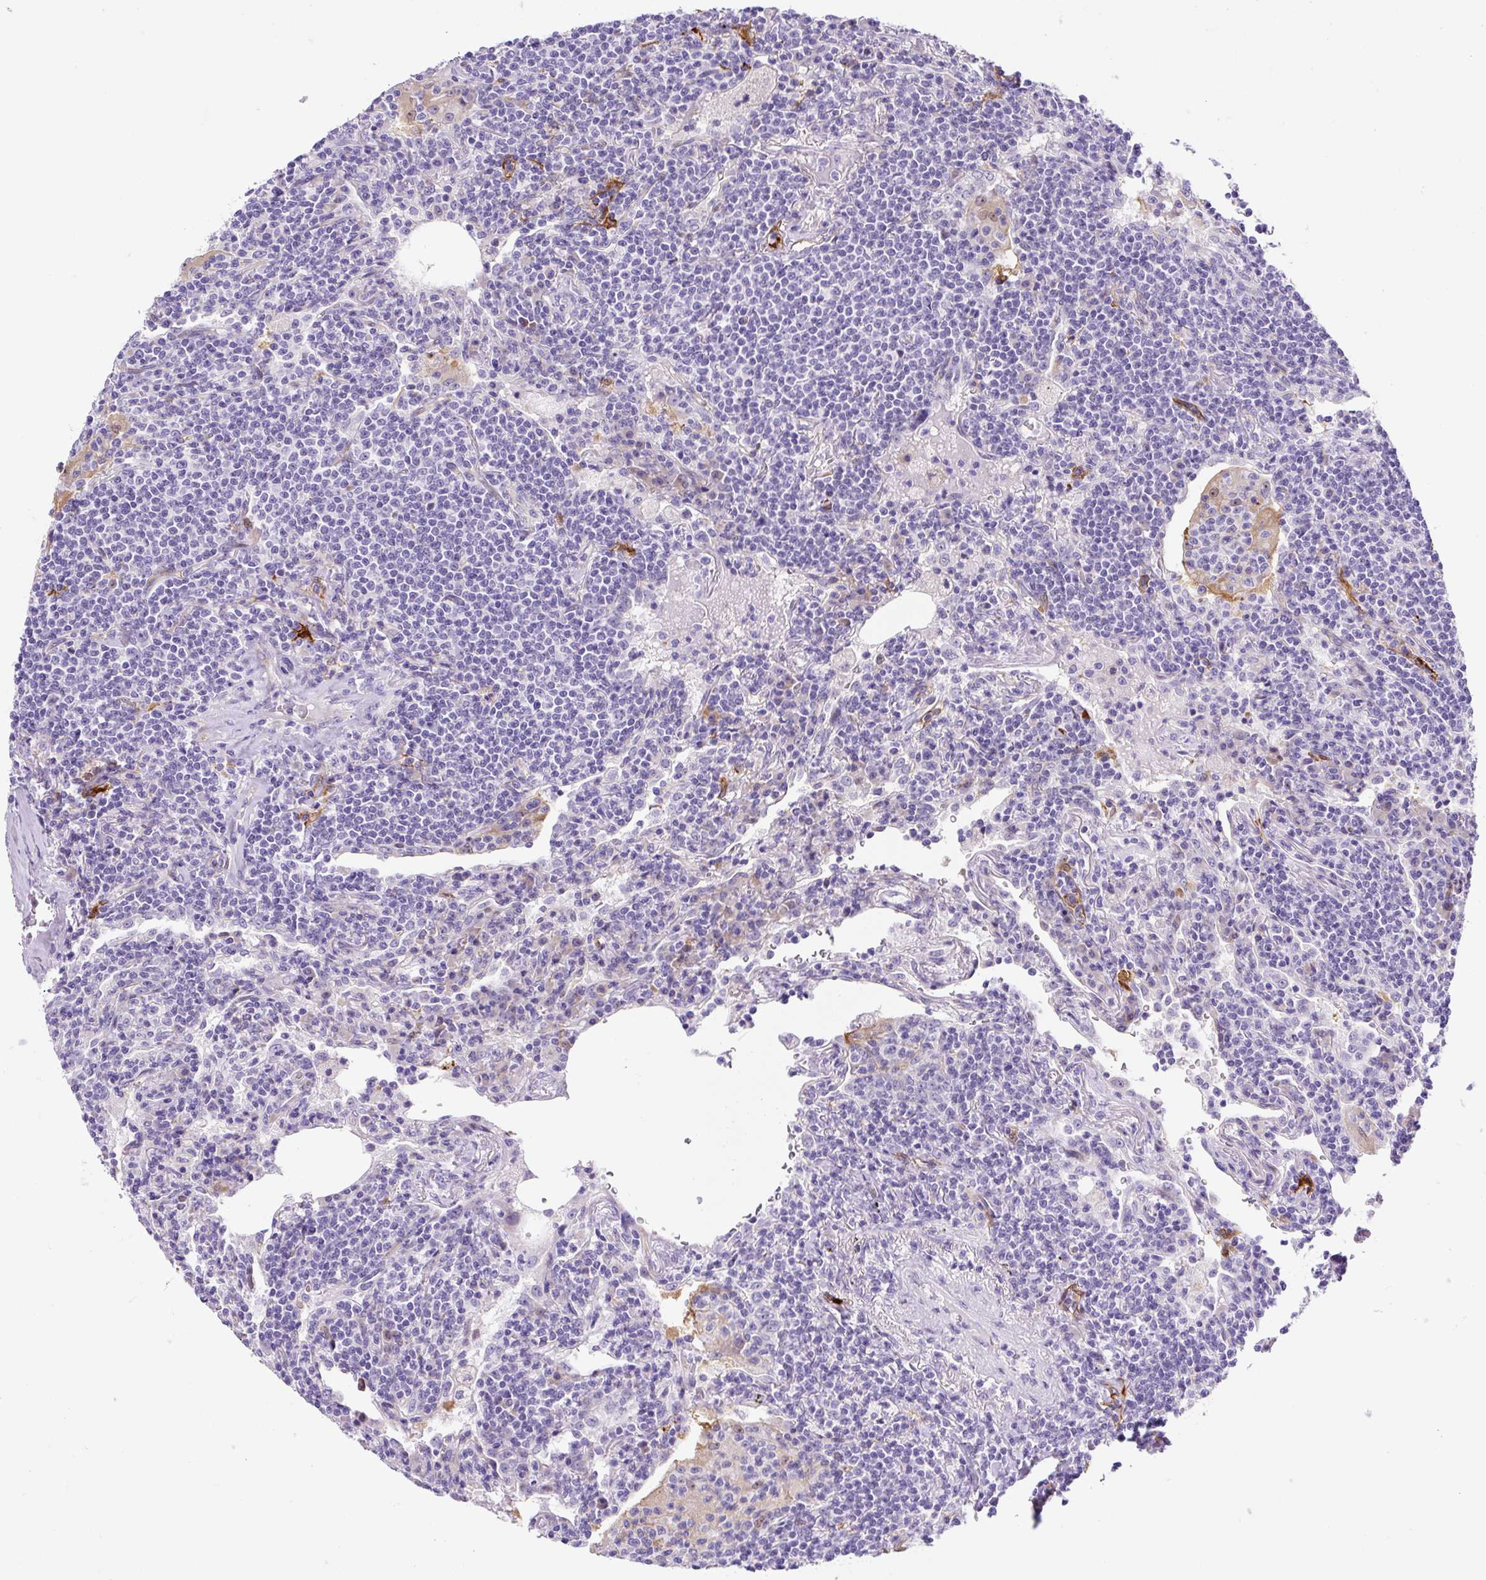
{"staining": {"intensity": "negative", "quantity": "none", "location": "none"}, "tissue": "lymphoma", "cell_type": "Tumor cells", "image_type": "cancer", "snomed": [{"axis": "morphology", "description": "Malignant lymphoma, non-Hodgkin's type, Low grade"}, {"axis": "topography", "description": "Lung"}], "caption": "A high-resolution photomicrograph shows immunohistochemistry staining of malignant lymphoma, non-Hodgkin's type (low-grade), which exhibits no significant staining in tumor cells.", "gene": "ASB4", "patient": {"sex": "female", "age": 71}}